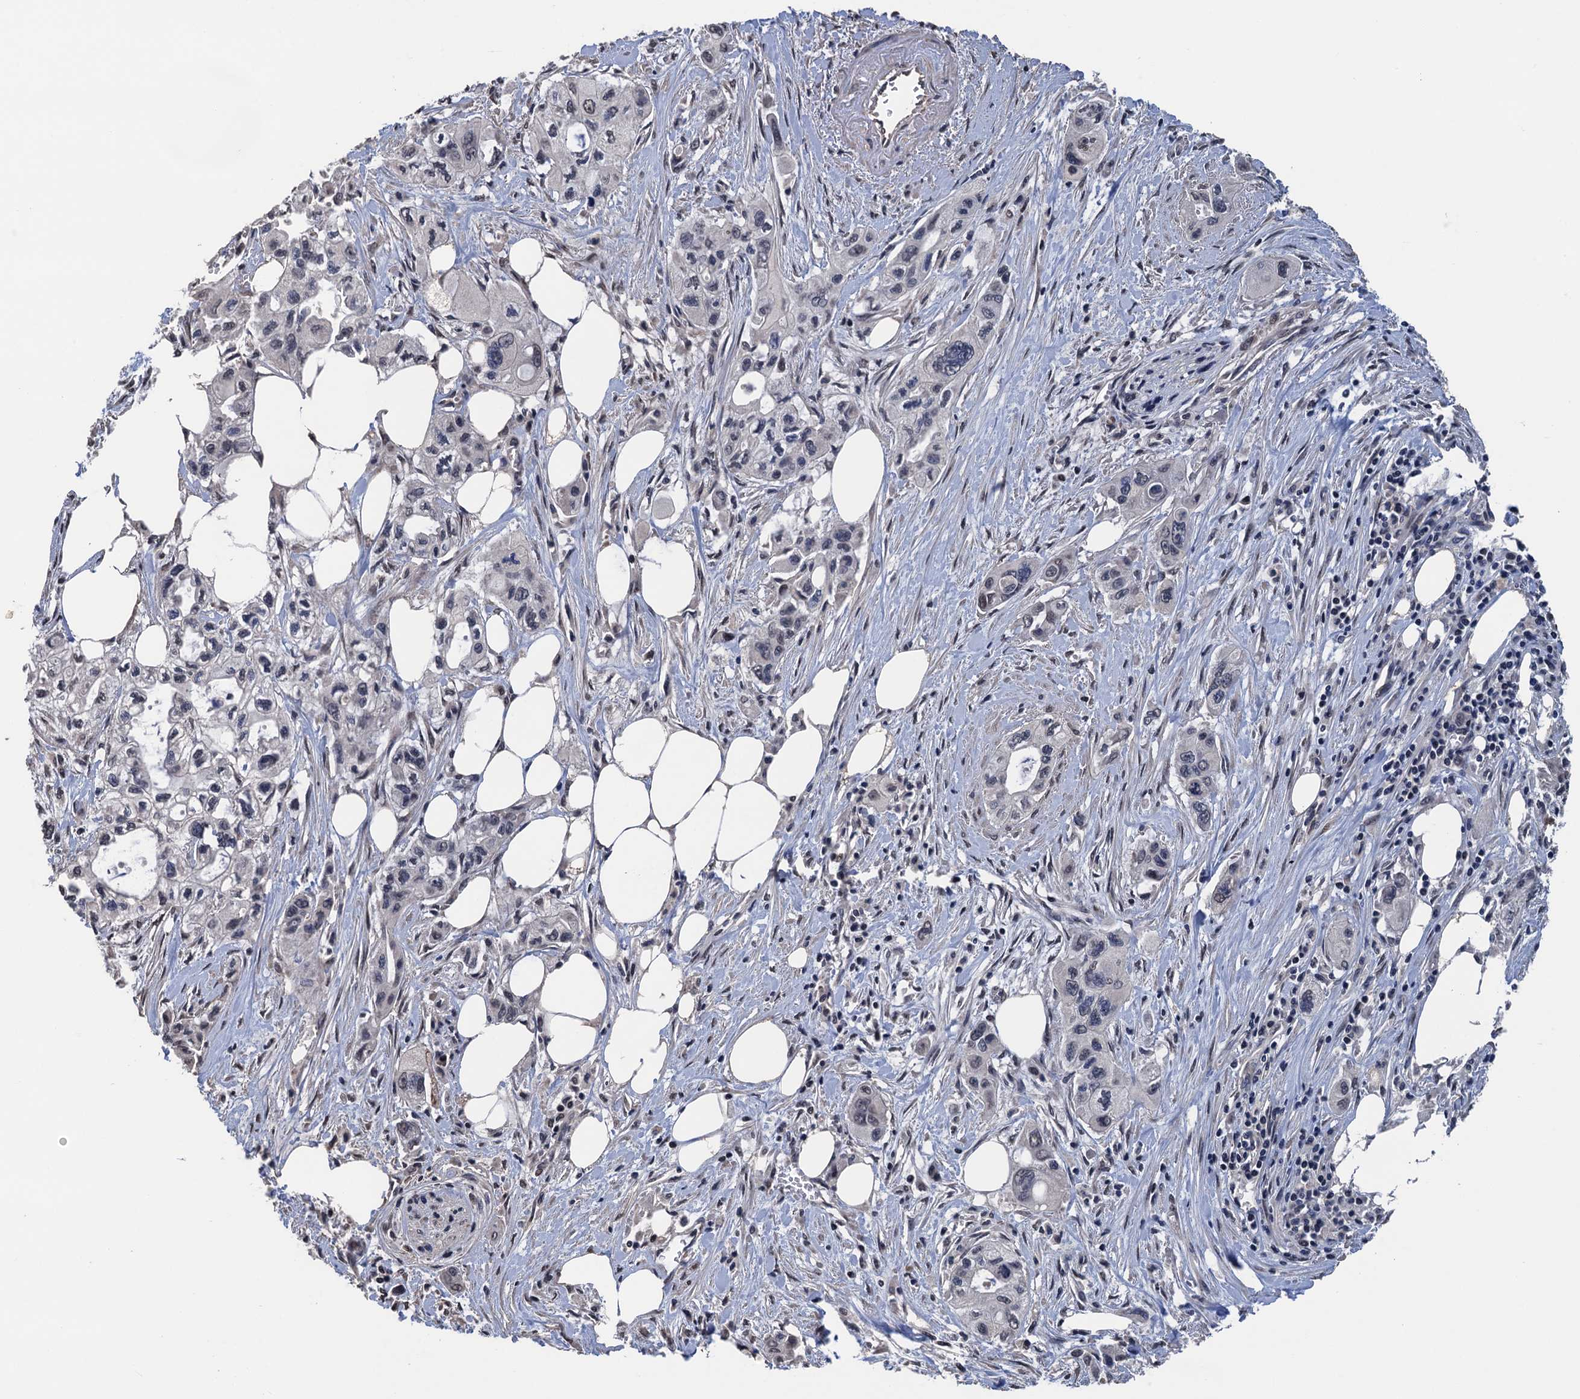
{"staining": {"intensity": "negative", "quantity": "none", "location": "none"}, "tissue": "pancreatic cancer", "cell_type": "Tumor cells", "image_type": "cancer", "snomed": [{"axis": "morphology", "description": "Adenocarcinoma, NOS"}, {"axis": "topography", "description": "Pancreas"}], "caption": "Tumor cells show no significant expression in pancreatic cancer.", "gene": "ART5", "patient": {"sex": "male", "age": 75}}